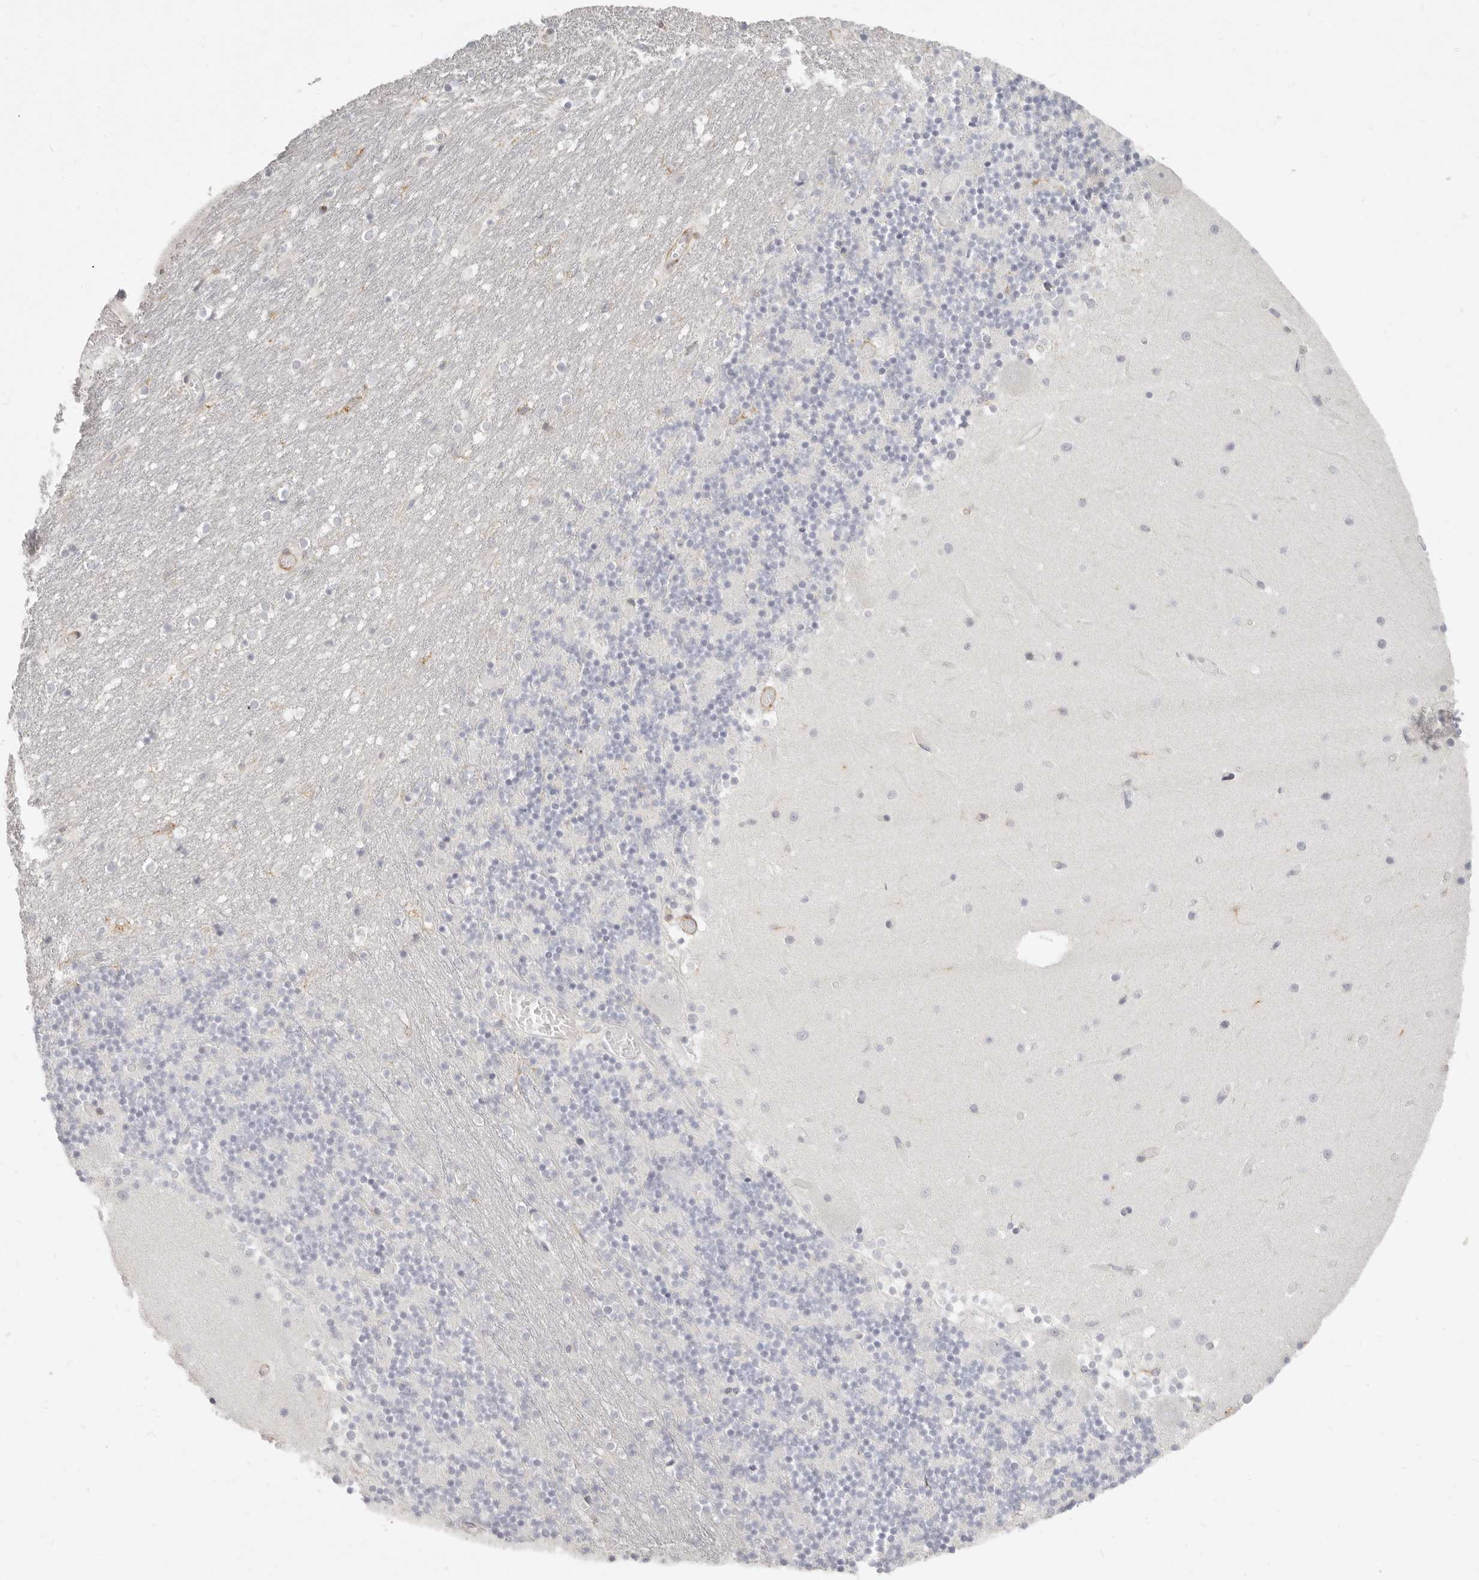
{"staining": {"intensity": "negative", "quantity": "none", "location": "none"}, "tissue": "cerebellum", "cell_type": "Cells in granular layer", "image_type": "normal", "snomed": [{"axis": "morphology", "description": "Normal tissue, NOS"}, {"axis": "topography", "description": "Cerebellum"}], "caption": "This is an immunohistochemistry (IHC) histopathology image of benign human cerebellum. There is no positivity in cells in granular layer.", "gene": "NIBAN1", "patient": {"sex": "female", "age": 28}}